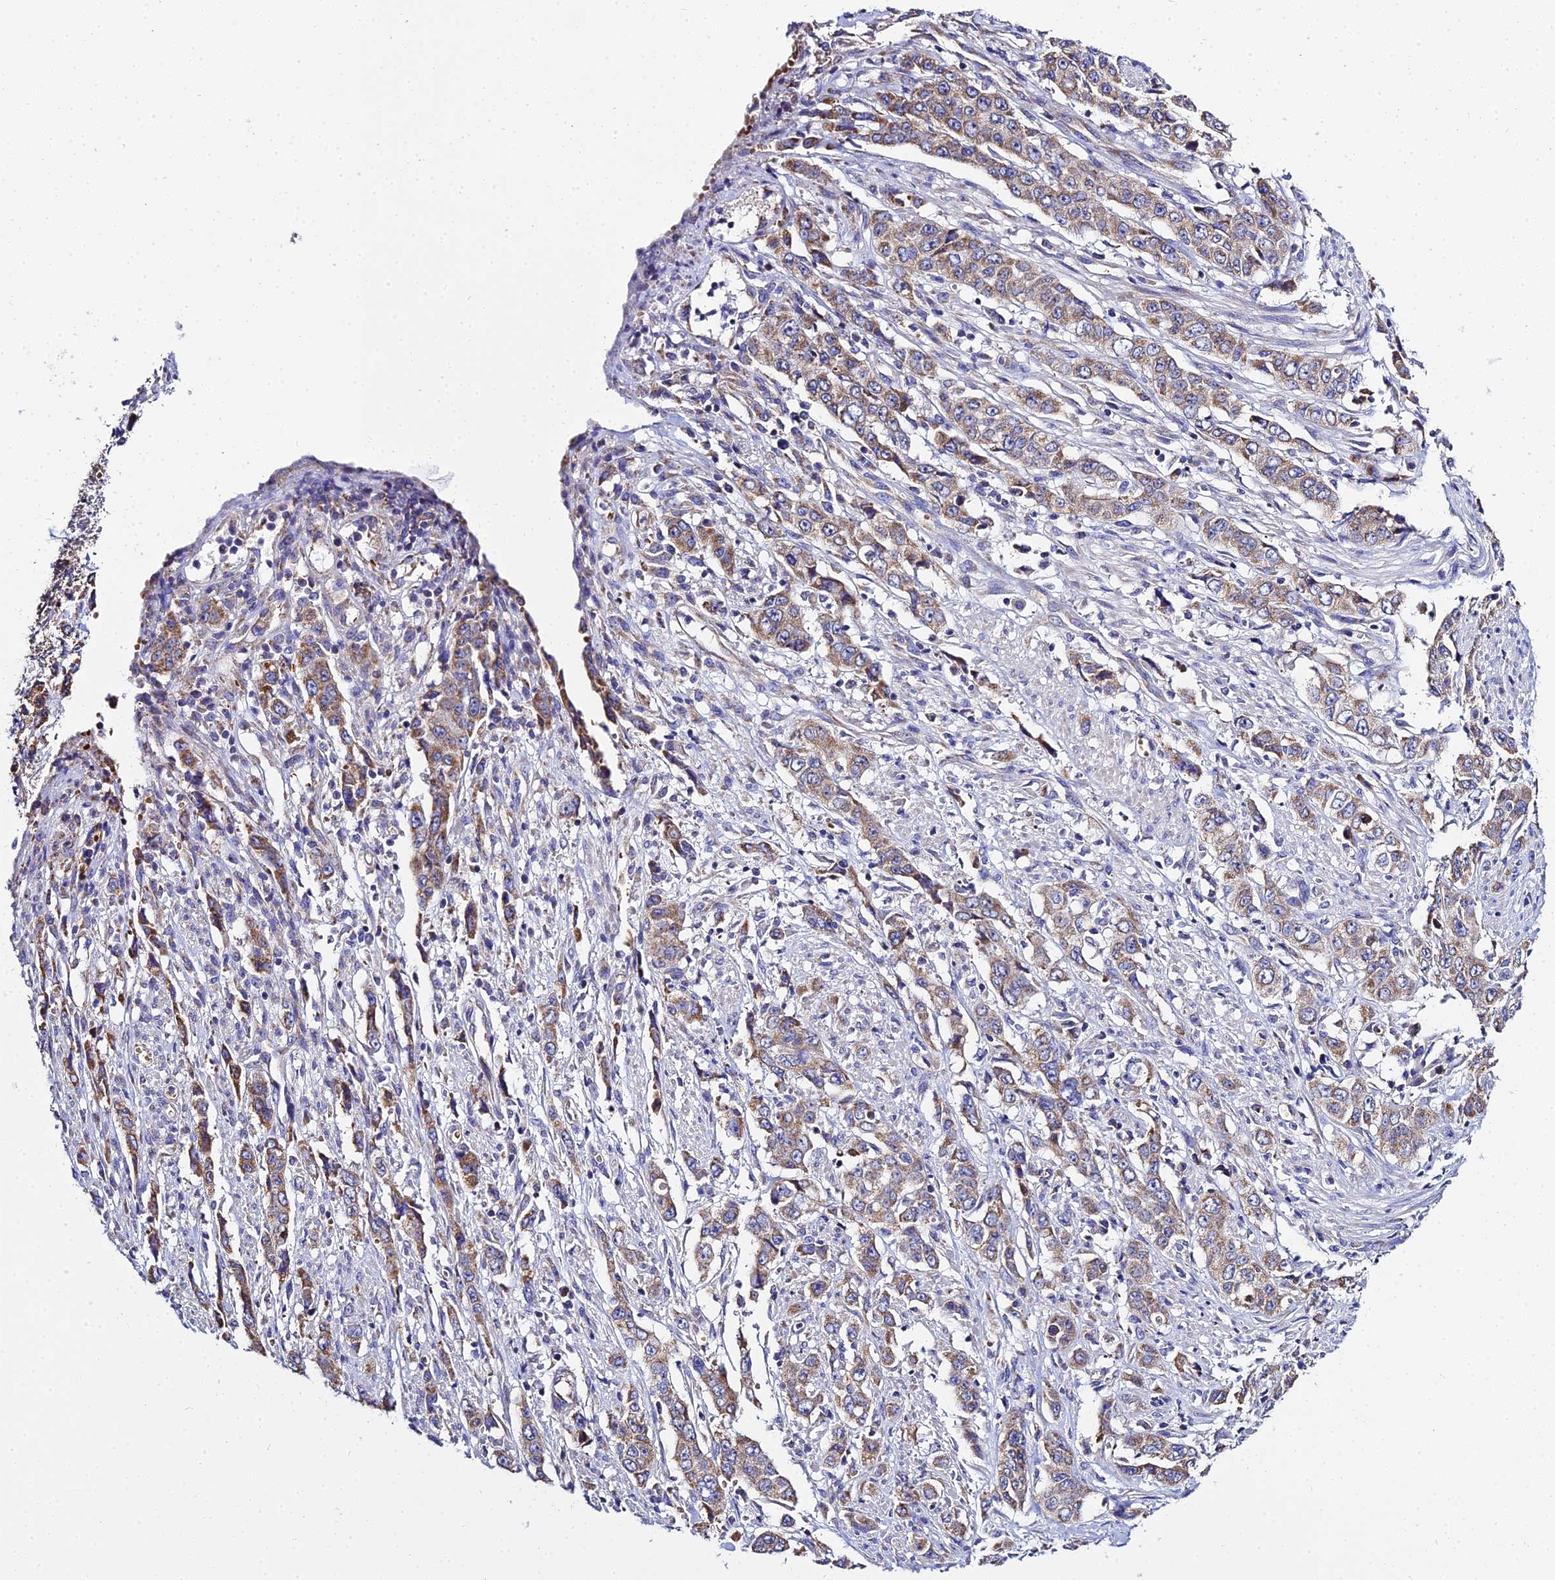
{"staining": {"intensity": "moderate", "quantity": ">75%", "location": "cytoplasmic/membranous"}, "tissue": "stomach cancer", "cell_type": "Tumor cells", "image_type": "cancer", "snomed": [{"axis": "morphology", "description": "Adenocarcinoma, NOS"}, {"axis": "topography", "description": "Stomach, upper"}], "caption": "Stomach cancer (adenocarcinoma) stained with immunohistochemistry (IHC) demonstrates moderate cytoplasmic/membranous expression in approximately >75% of tumor cells. (DAB (3,3'-diaminobenzidine) IHC with brightfield microscopy, high magnification).", "gene": "TYW5", "patient": {"sex": "male", "age": 62}}